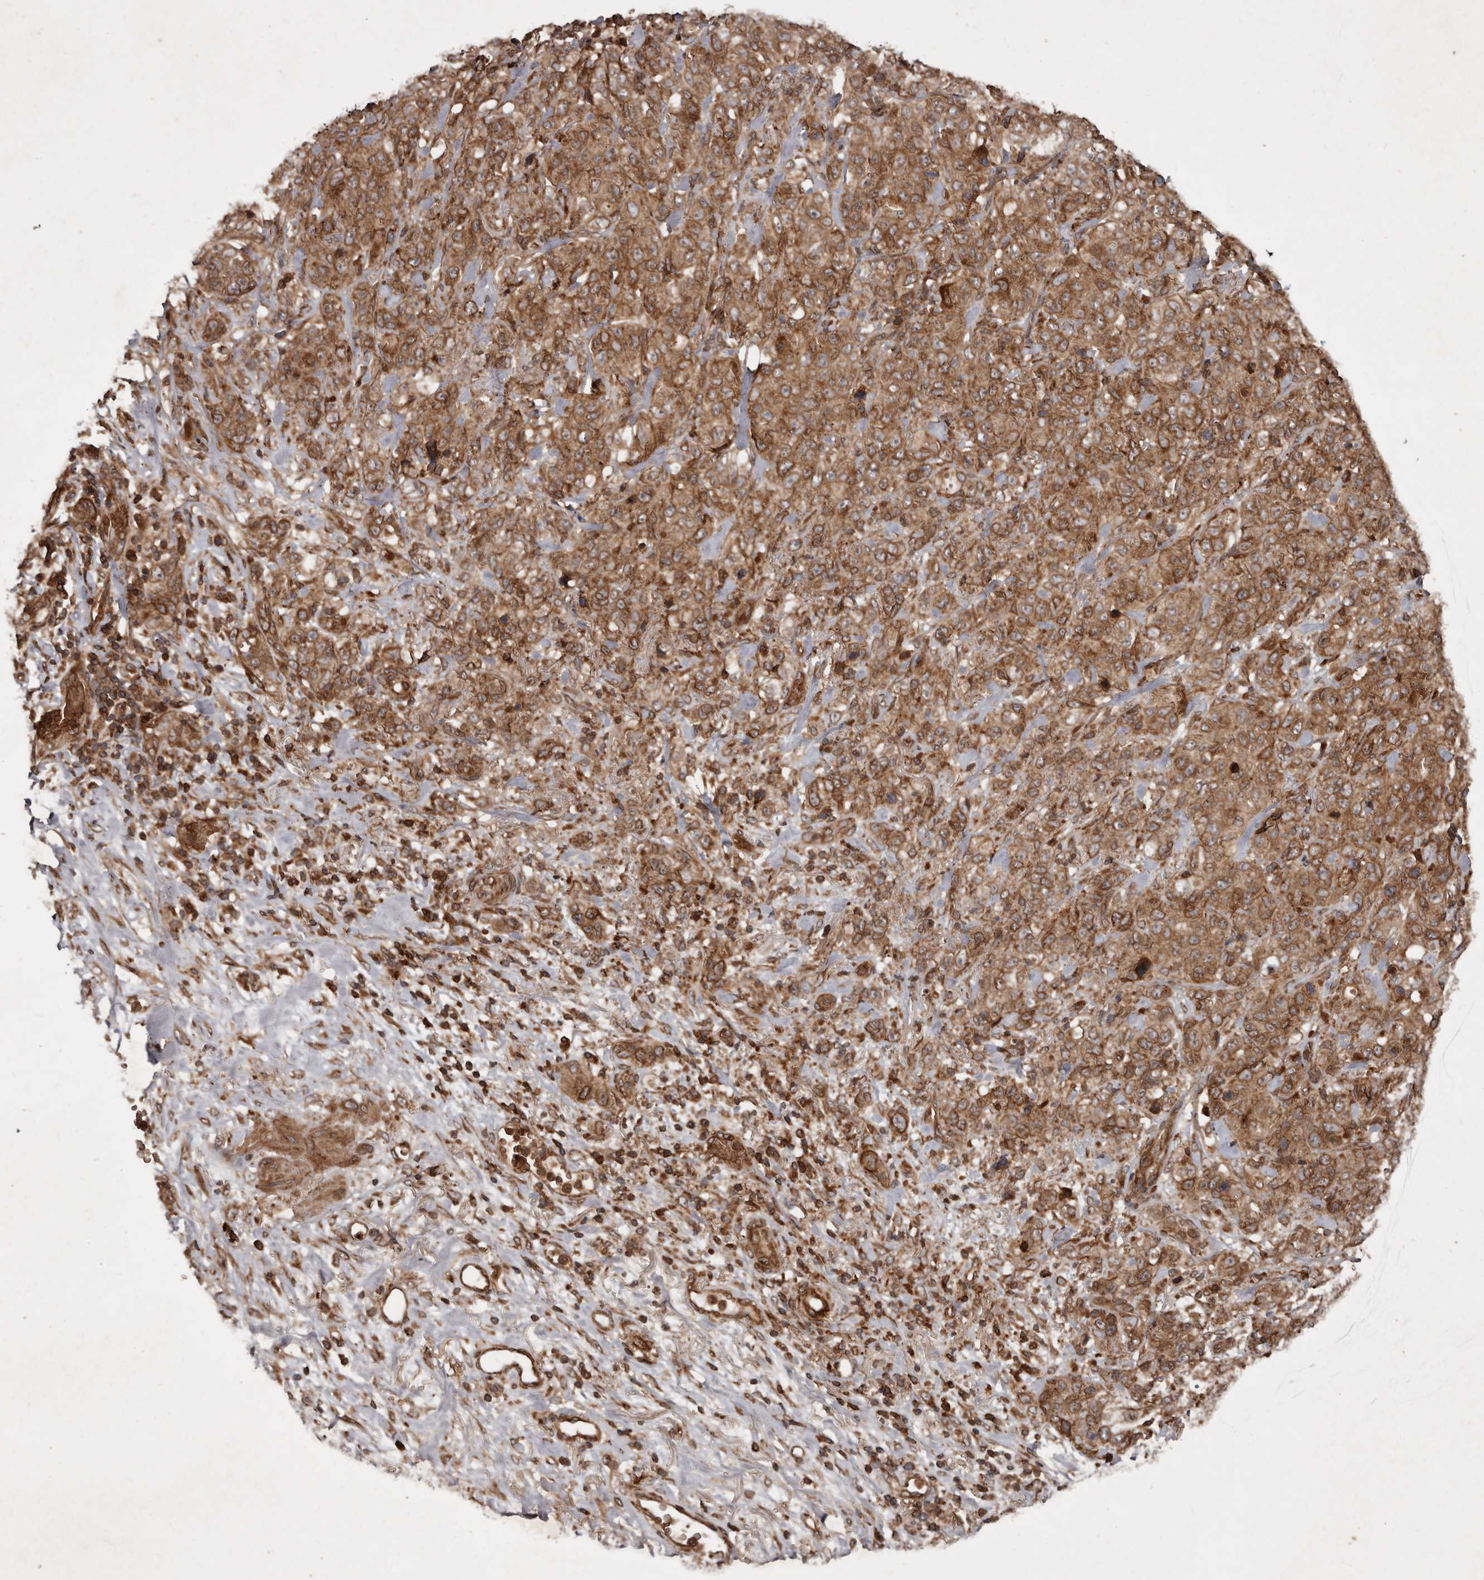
{"staining": {"intensity": "moderate", "quantity": ">75%", "location": "cytoplasmic/membranous"}, "tissue": "stomach cancer", "cell_type": "Tumor cells", "image_type": "cancer", "snomed": [{"axis": "morphology", "description": "Adenocarcinoma, NOS"}, {"axis": "topography", "description": "Stomach"}], "caption": "Protein analysis of stomach cancer (adenocarcinoma) tissue displays moderate cytoplasmic/membranous expression in approximately >75% of tumor cells.", "gene": "STK36", "patient": {"sex": "male", "age": 48}}